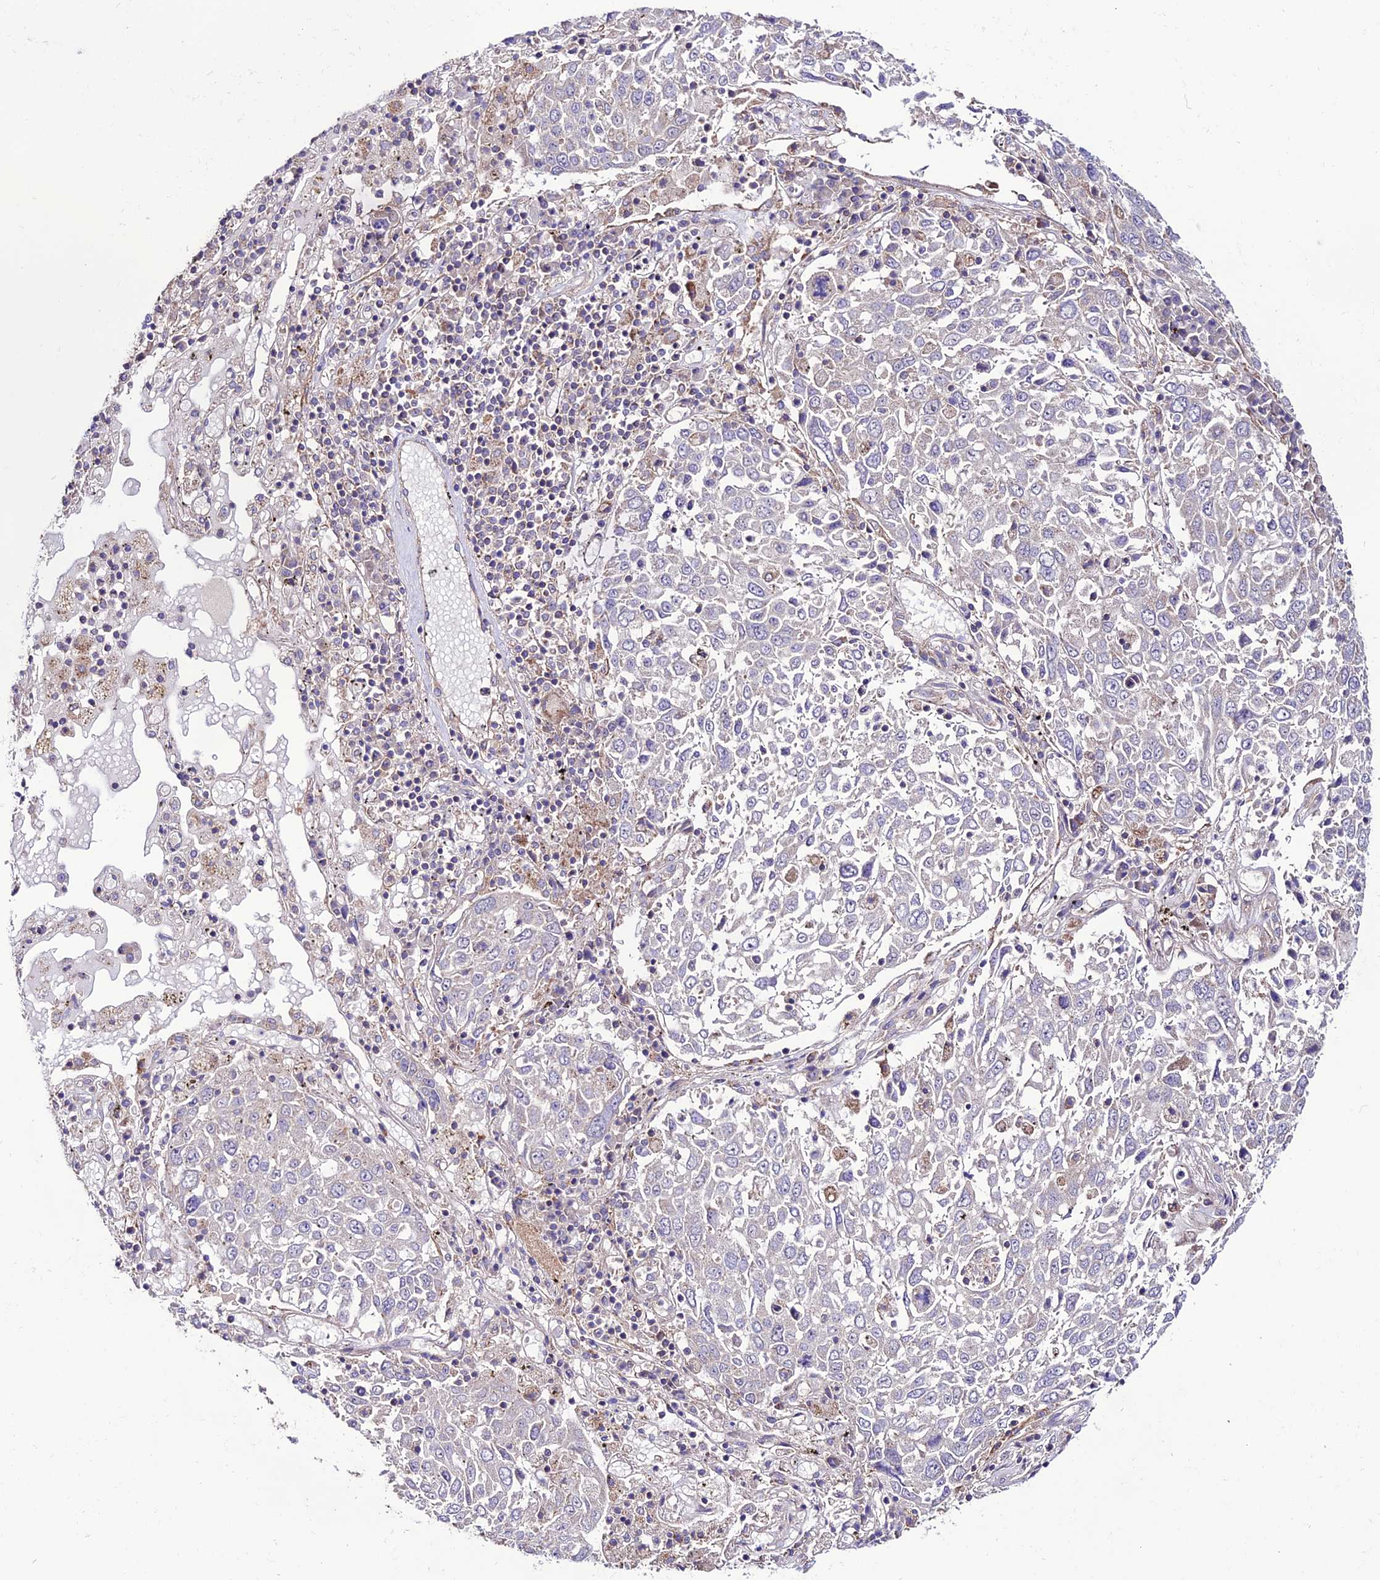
{"staining": {"intensity": "negative", "quantity": "none", "location": "none"}, "tissue": "lung cancer", "cell_type": "Tumor cells", "image_type": "cancer", "snomed": [{"axis": "morphology", "description": "Squamous cell carcinoma, NOS"}, {"axis": "topography", "description": "Lung"}], "caption": "This is an IHC histopathology image of human lung squamous cell carcinoma. There is no staining in tumor cells.", "gene": "PPIL3", "patient": {"sex": "male", "age": 65}}